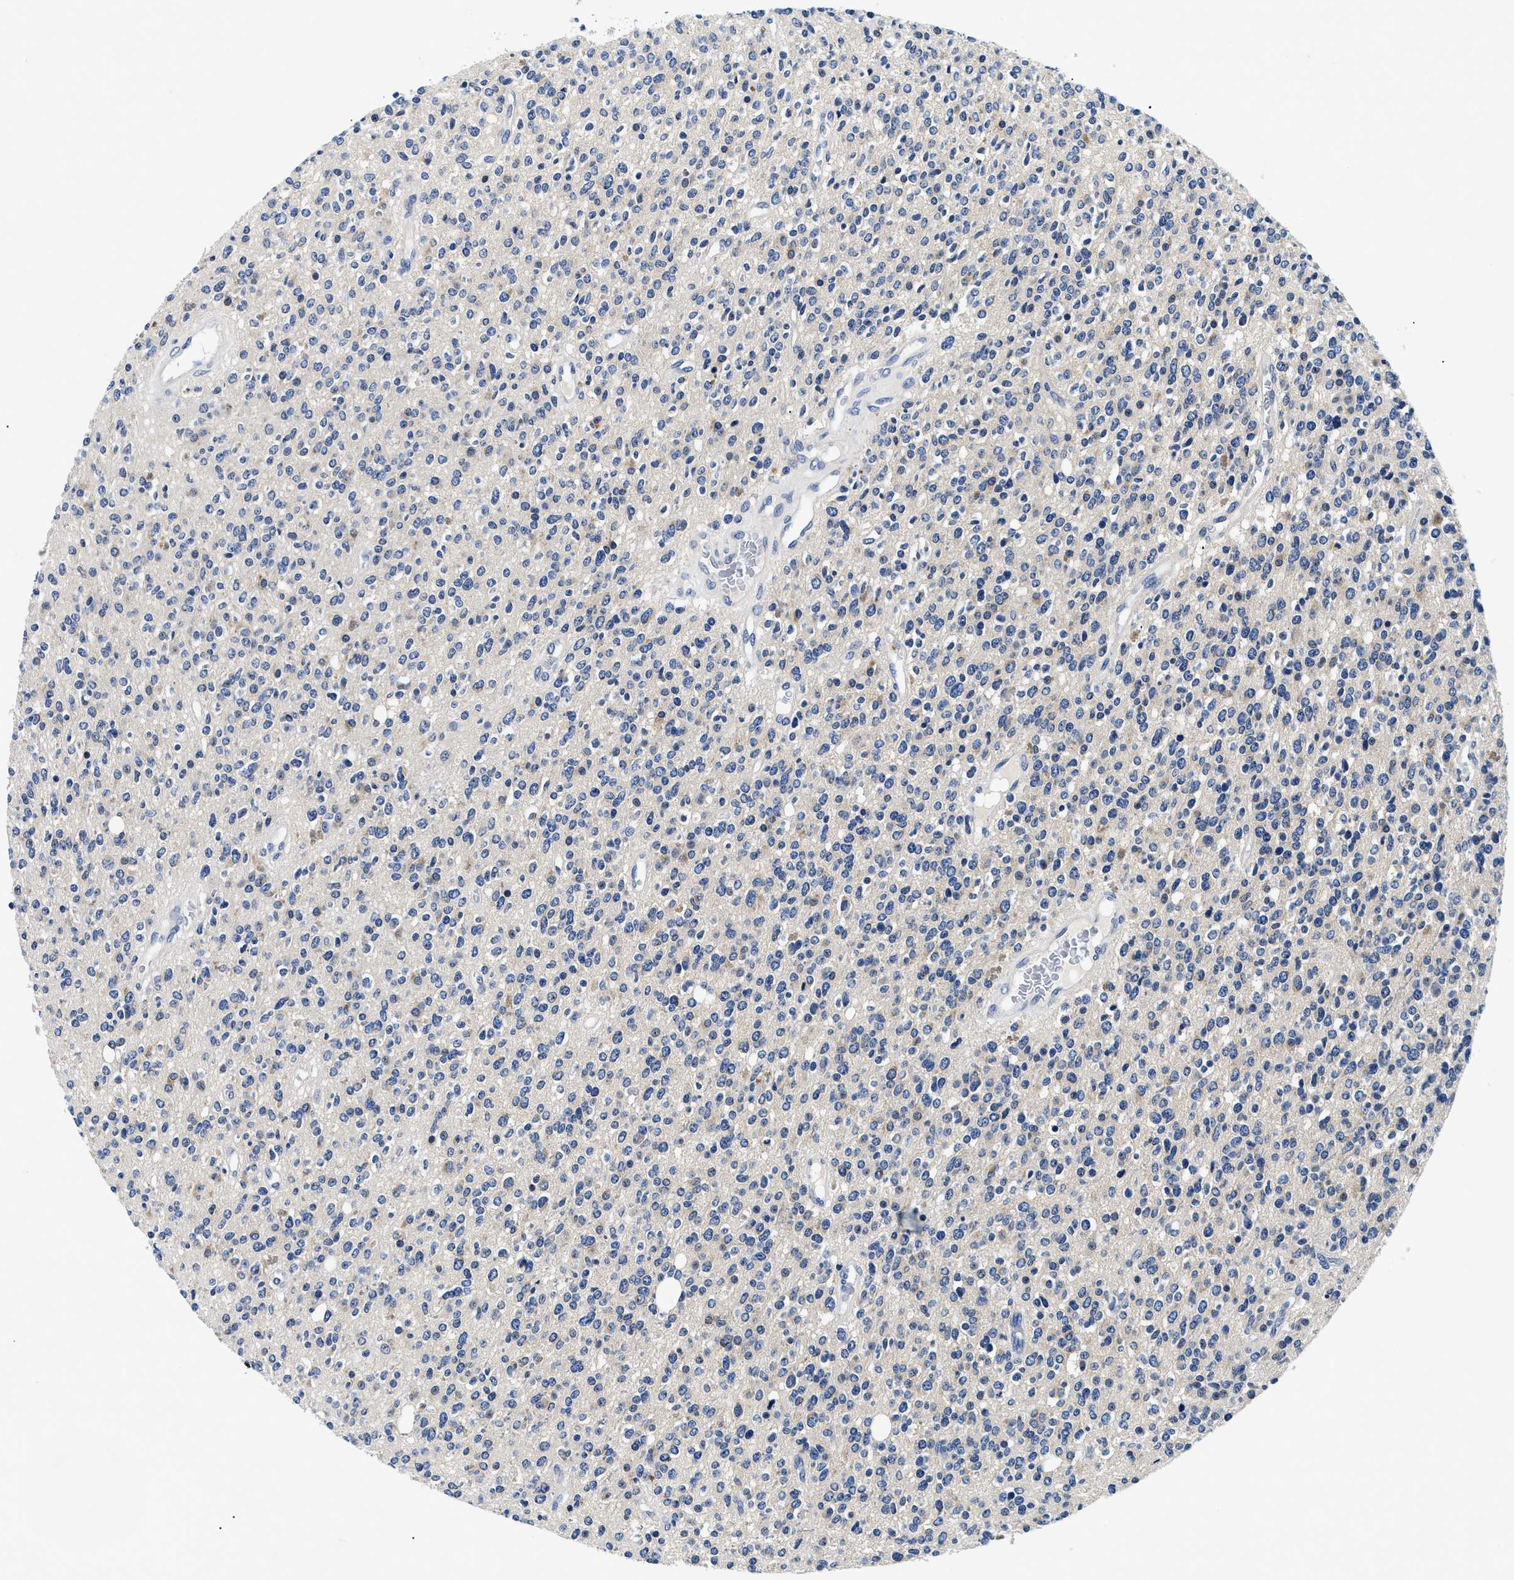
{"staining": {"intensity": "negative", "quantity": "none", "location": "none"}, "tissue": "glioma", "cell_type": "Tumor cells", "image_type": "cancer", "snomed": [{"axis": "morphology", "description": "Glioma, malignant, High grade"}, {"axis": "topography", "description": "Brain"}], "caption": "IHC of glioma reveals no staining in tumor cells.", "gene": "MEA1", "patient": {"sex": "male", "age": 34}}